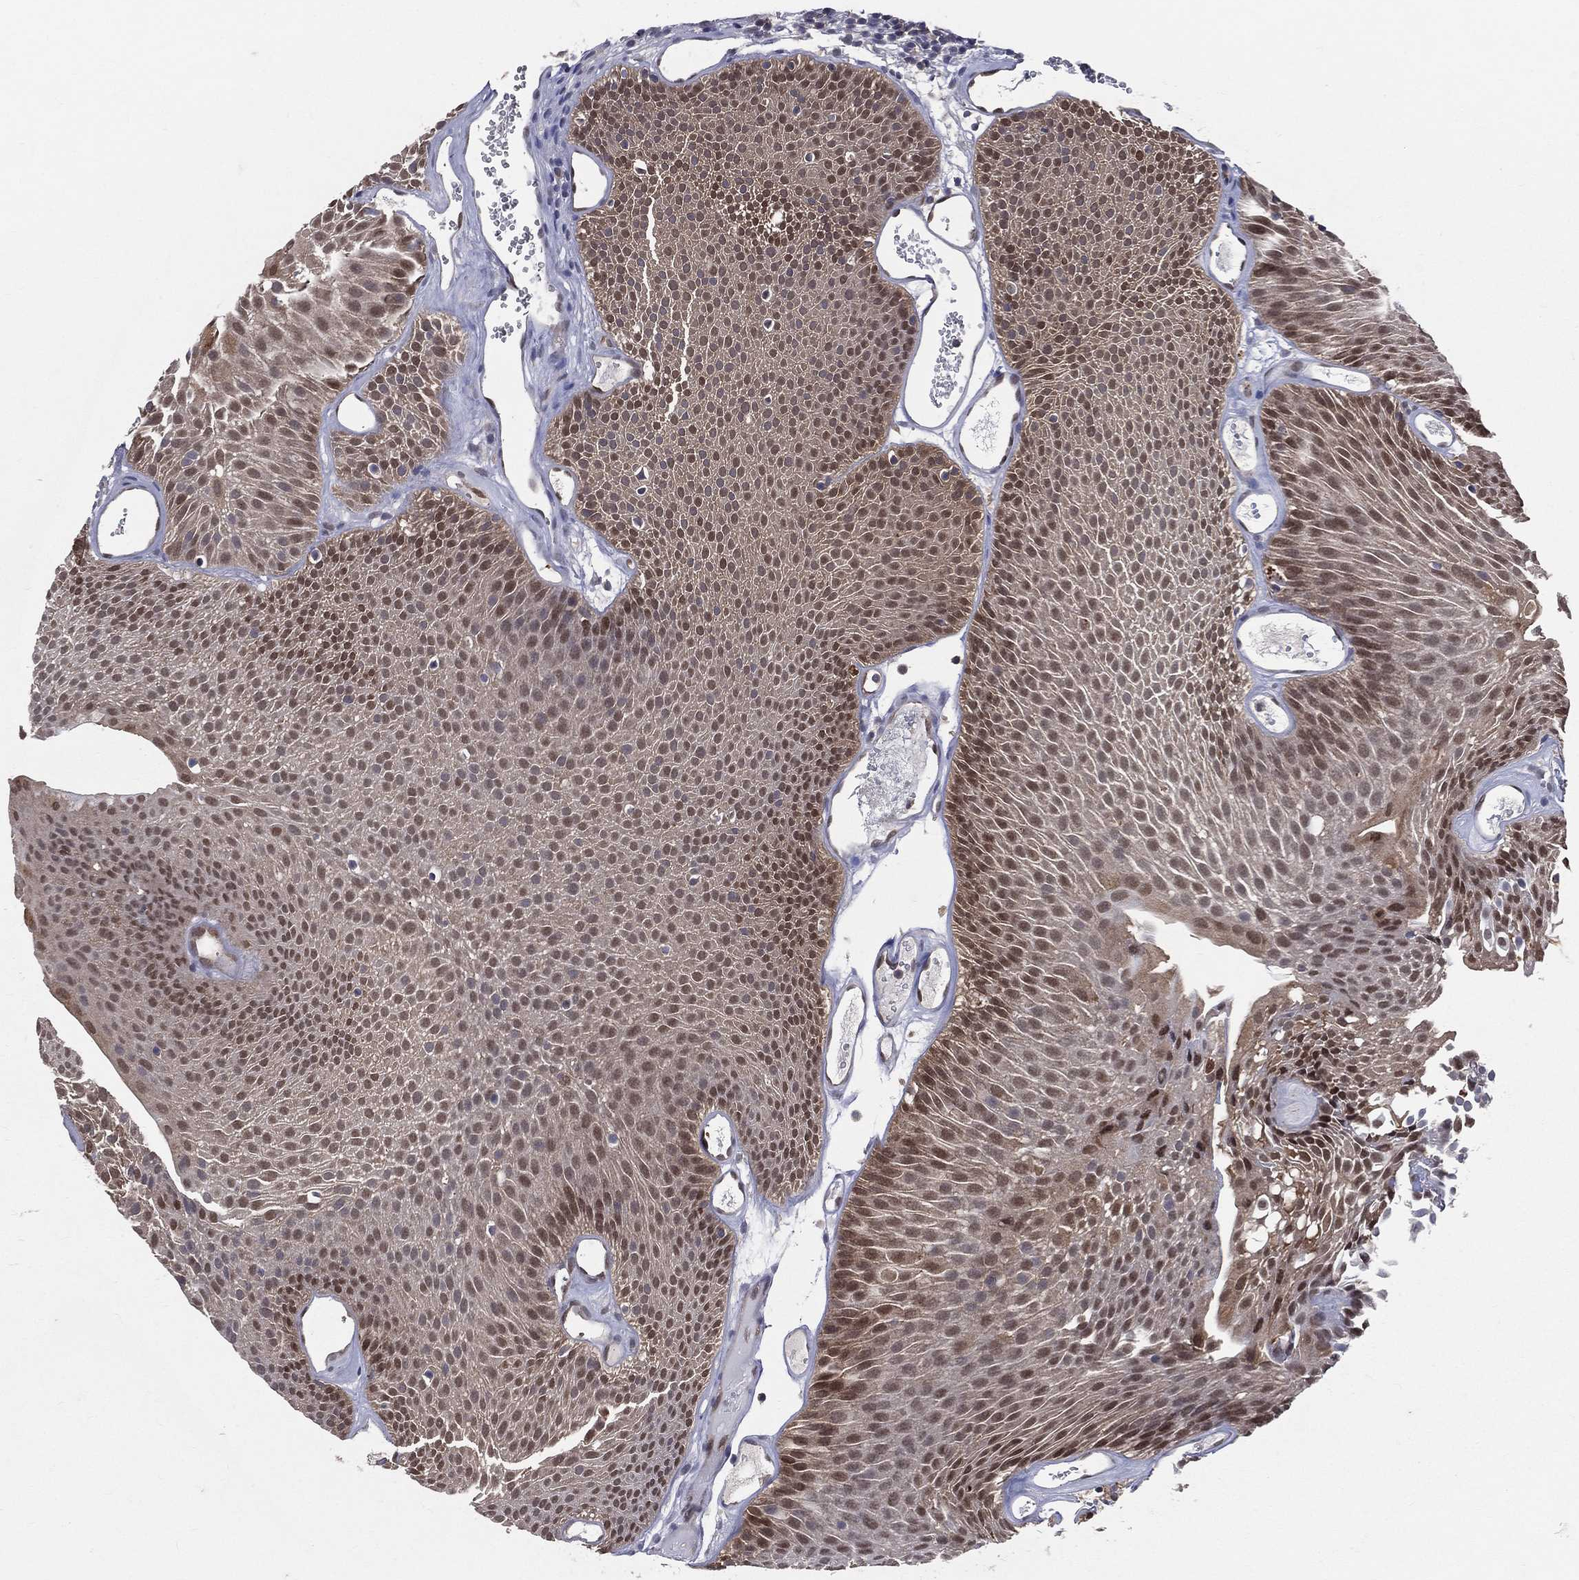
{"staining": {"intensity": "moderate", "quantity": "25%-75%", "location": "nuclear"}, "tissue": "urothelial cancer", "cell_type": "Tumor cells", "image_type": "cancer", "snomed": [{"axis": "morphology", "description": "Urothelial carcinoma, Low grade"}, {"axis": "topography", "description": "Urinary bladder"}], "caption": "Immunohistochemistry photomicrograph of urothelial cancer stained for a protein (brown), which shows medium levels of moderate nuclear positivity in about 25%-75% of tumor cells.", "gene": "GMPR2", "patient": {"sex": "male", "age": 52}}